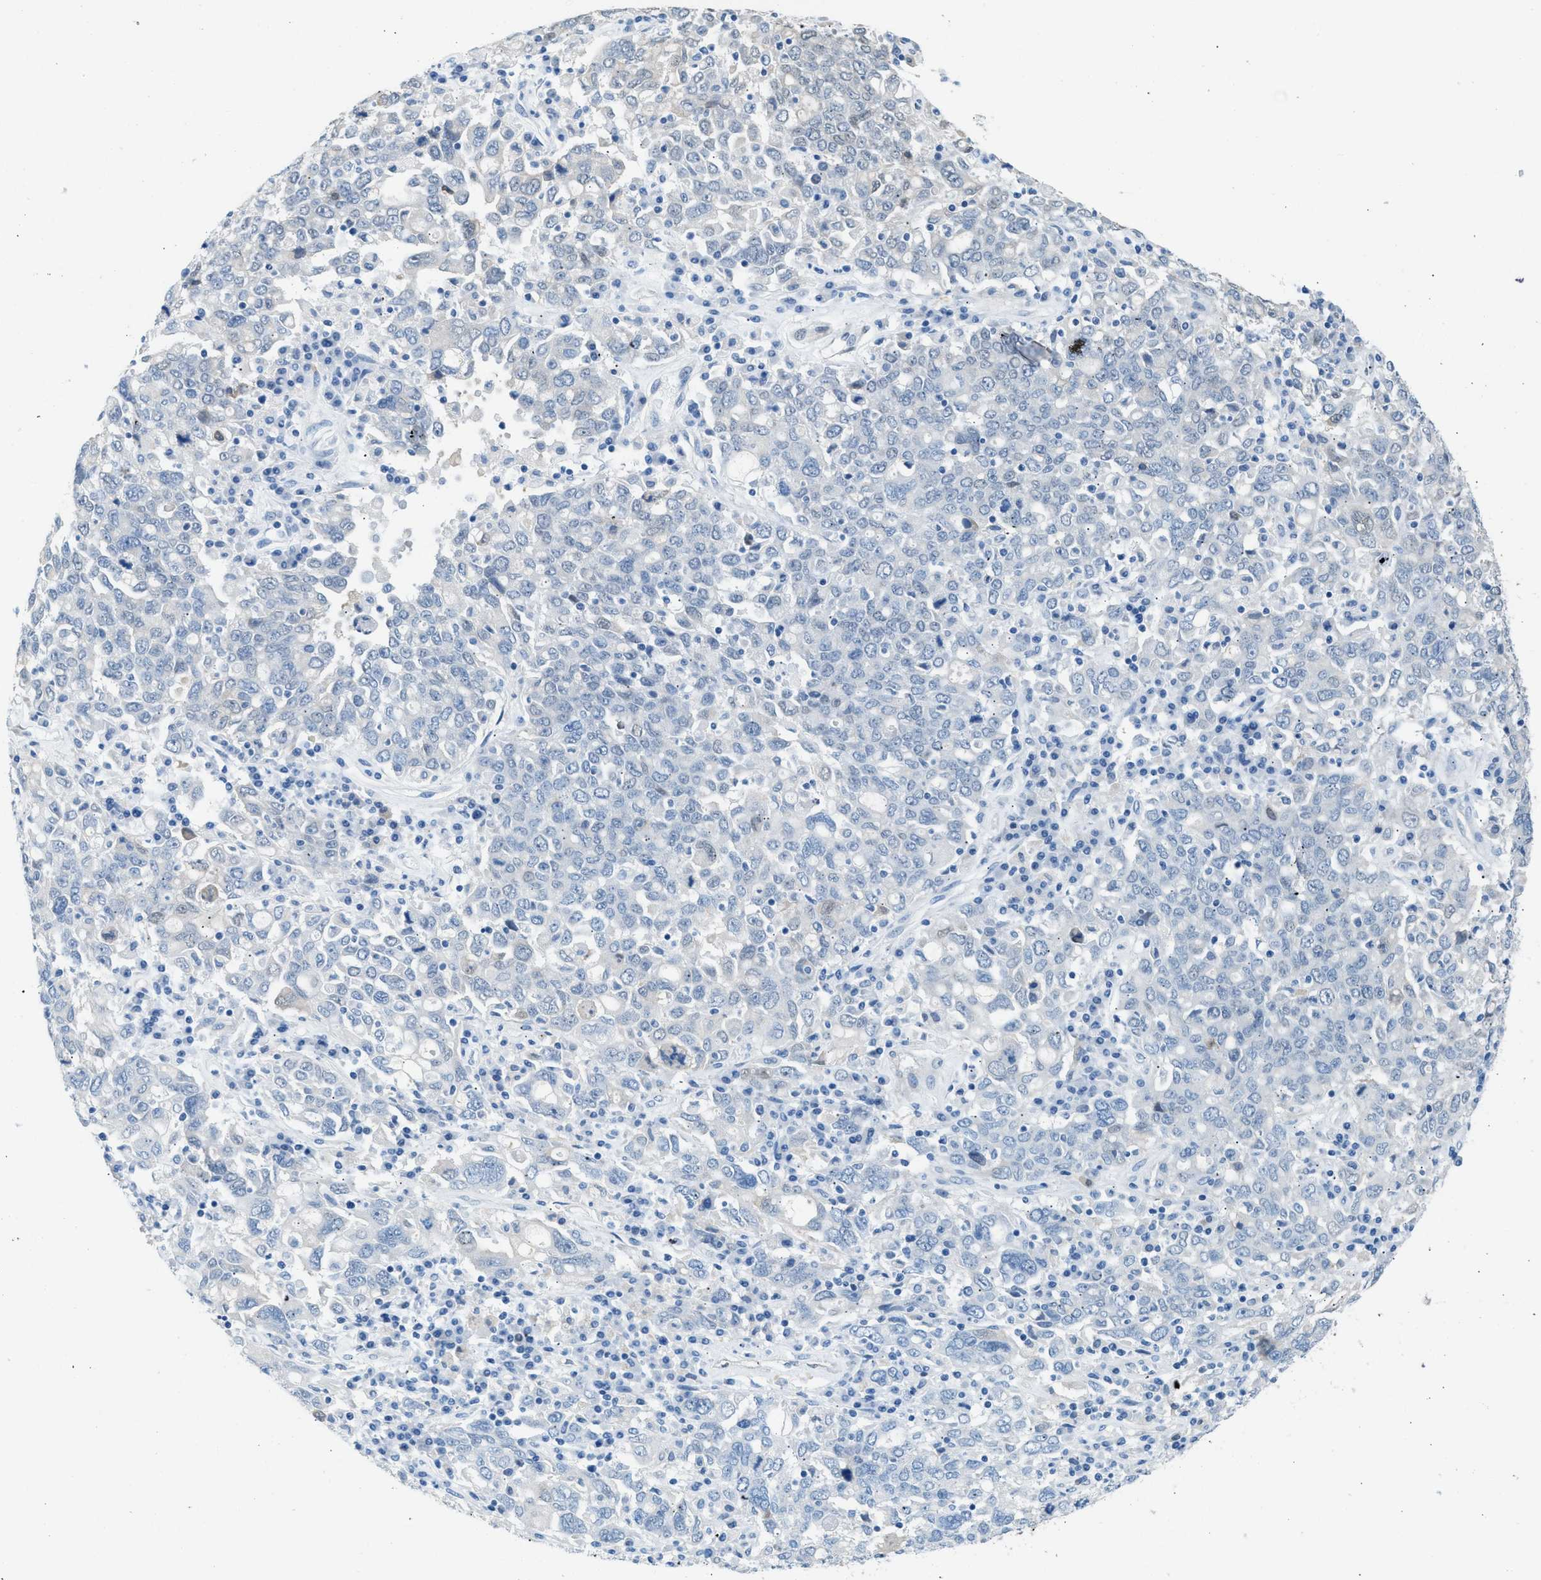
{"staining": {"intensity": "negative", "quantity": "none", "location": "none"}, "tissue": "ovarian cancer", "cell_type": "Tumor cells", "image_type": "cancer", "snomed": [{"axis": "morphology", "description": "Carcinoma, endometroid"}, {"axis": "topography", "description": "Ovary"}], "caption": "The image reveals no staining of tumor cells in endometroid carcinoma (ovarian).", "gene": "SPAM1", "patient": {"sex": "female", "age": 62}}